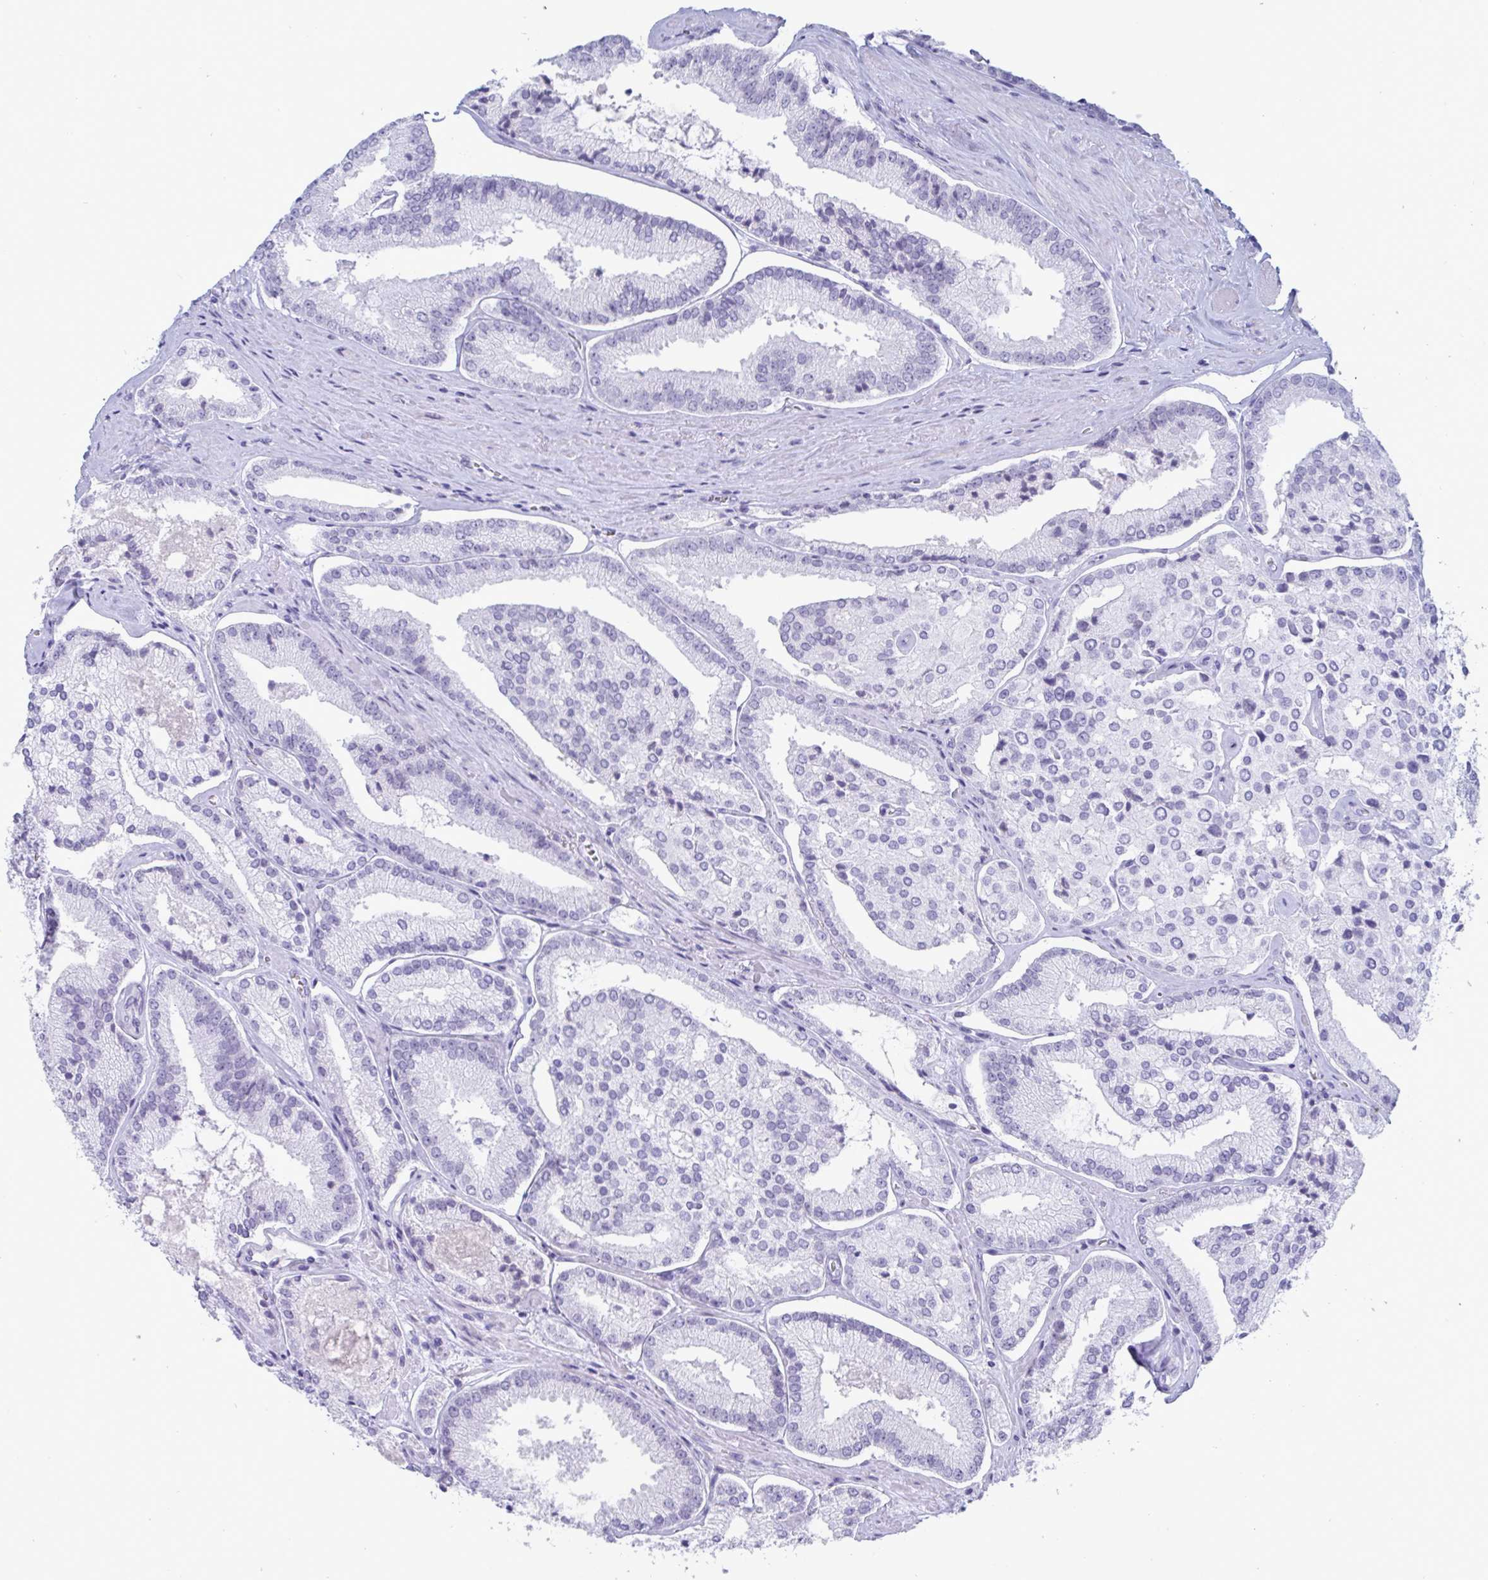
{"staining": {"intensity": "negative", "quantity": "none", "location": "none"}, "tissue": "prostate cancer", "cell_type": "Tumor cells", "image_type": "cancer", "snomed": [{"axis": "morphology", "description": "Adenocarcinoma, High grade"}, {"axis": "topography", "description": "Prostate"}], "caption": "IHC of prostate high-grade adenocarcinoma reveals no expression in tumor cells. Brightfield microscopy of IHC stained with DAB (3,3'-diaminobenzidine) (brown) and hematoxylin (blue), captured at high magnification.", "gene": "CDX4", "patient": {"sex": "male", "age": 73}}